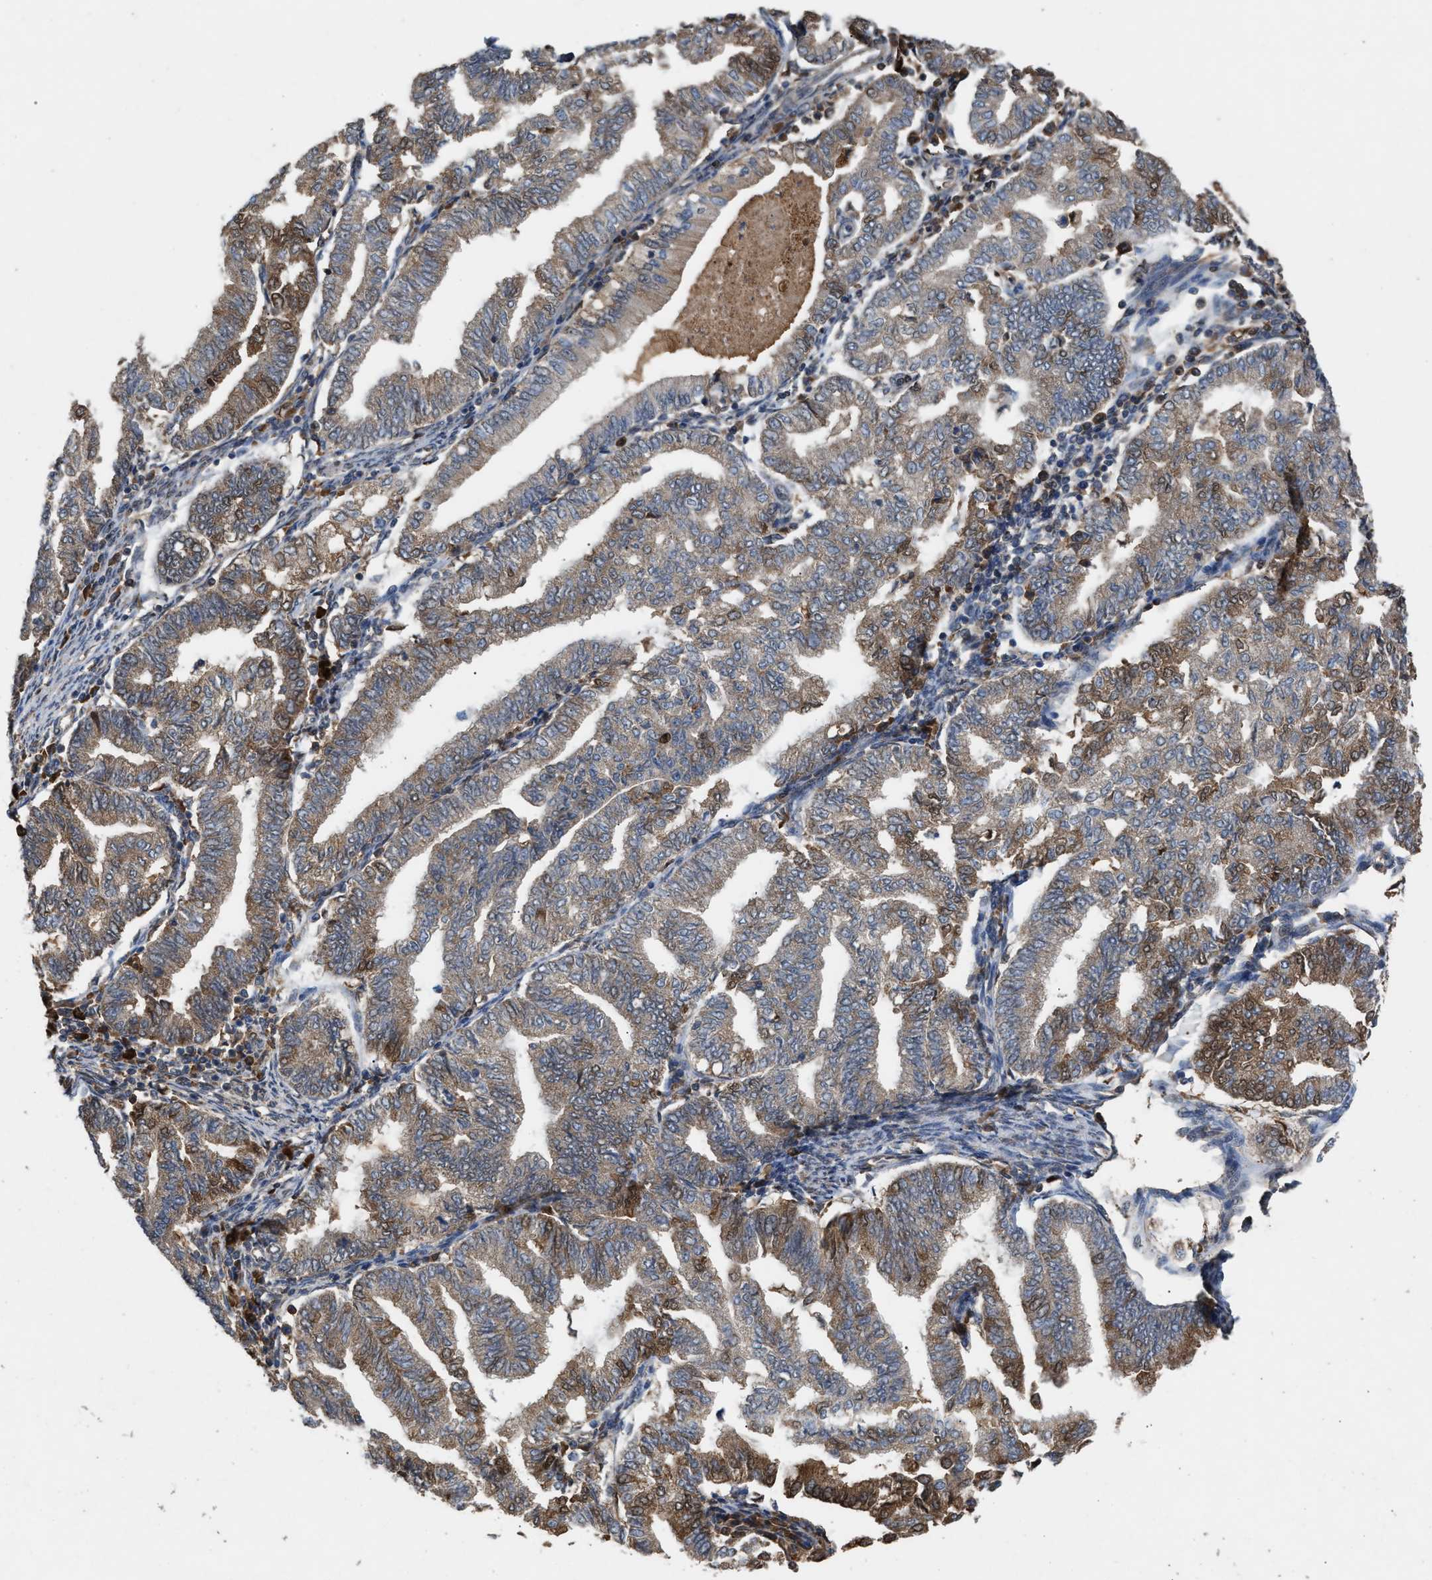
{"staining": {"intensity": "weak", "quantity": ">75%", "location": "cytoplasmic/membranous,nuclear"}, "tissue": "endometrial cancer", "cell_type": "Tumor cells", "image_type": "cancer", "snomed": [{"axis": "morphology", "description": "Polyp, NOS"}, {"axis": "morphology", "description": "Adenocarcinoma, NOS"}, {"axis": "morphology", "description": "Adenoma, NOS"}, {"axis": "topography", "description": "Endometrium"}], "caption": "DAB immunohistochemical staining of human endometrial cancer (adenoma) displays weak cytoplasmic/membranous and nuclear protein positivity in approximately >75% of tumor cells. The staining was performed using DAB, with brown indicating positive protein expression. Nuclei are stained blue with hematoxylin.", "gene": "RUSC2", "patient": {"sex": "female", "age": 79}}